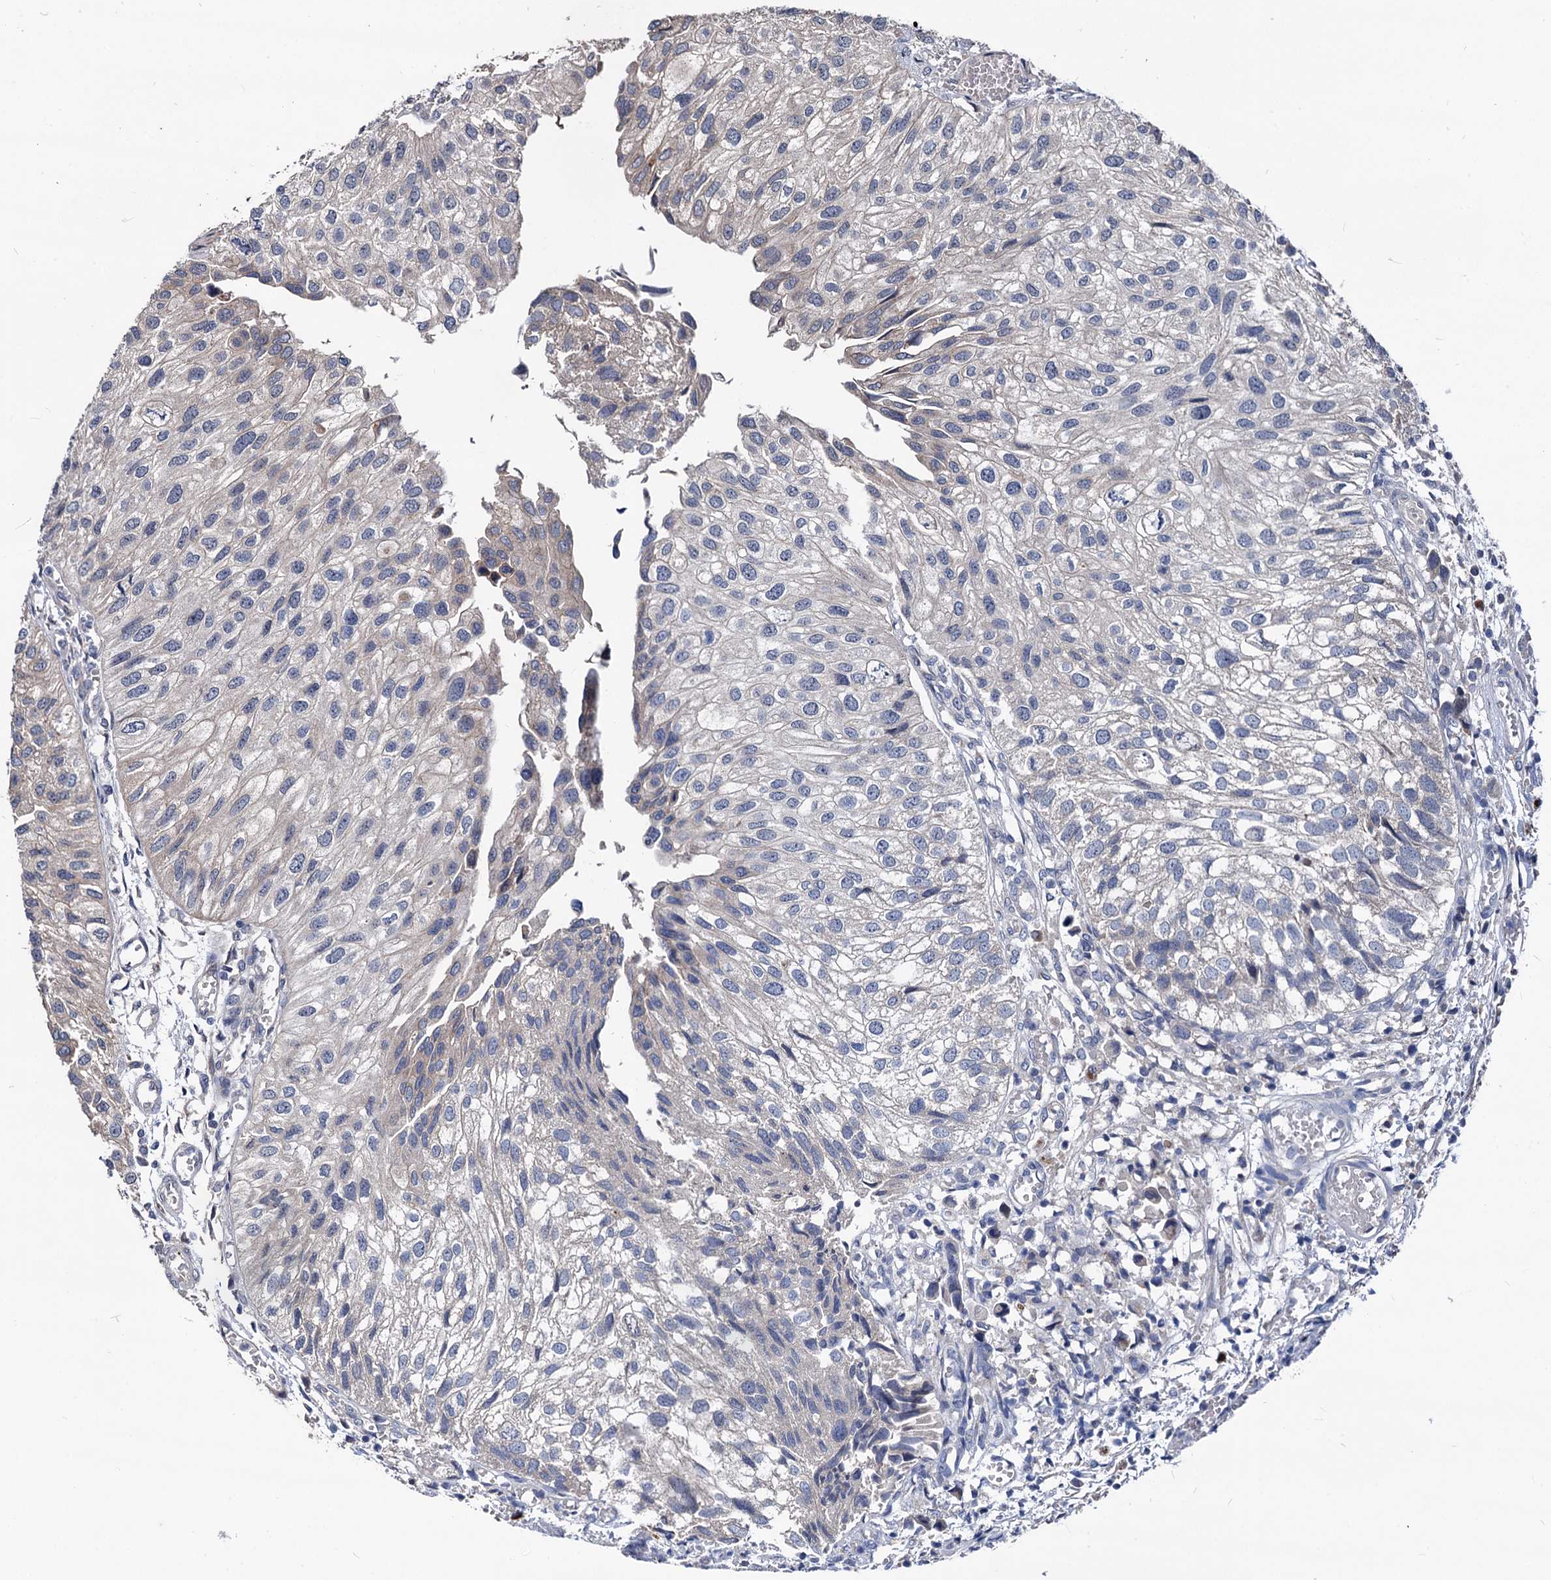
{"staining": {"intensity": "negative", "quantity": "none", "location": "none"}, "tissue": "urothelial cancer", "cell_type": "Tumor cells", "image_type": "cancer", "snomed": [{"axis": "morphology", "description": "Urothelial carcinoma, Low grade"}, {"axis": "topography", "description": "Urinary bladder"}], "caption": "The image demonstrates no significant staining in tumor cells of low-grade urothelial carcinoma. (Stains: DAB (3,3'-diaminobenzidine) IHC with hematoxylin counter stain, Microscopy: brightfield microscopy at high magnification).", "gene": "SMAGP", "patient": {"sex": "female", "age": 89}}